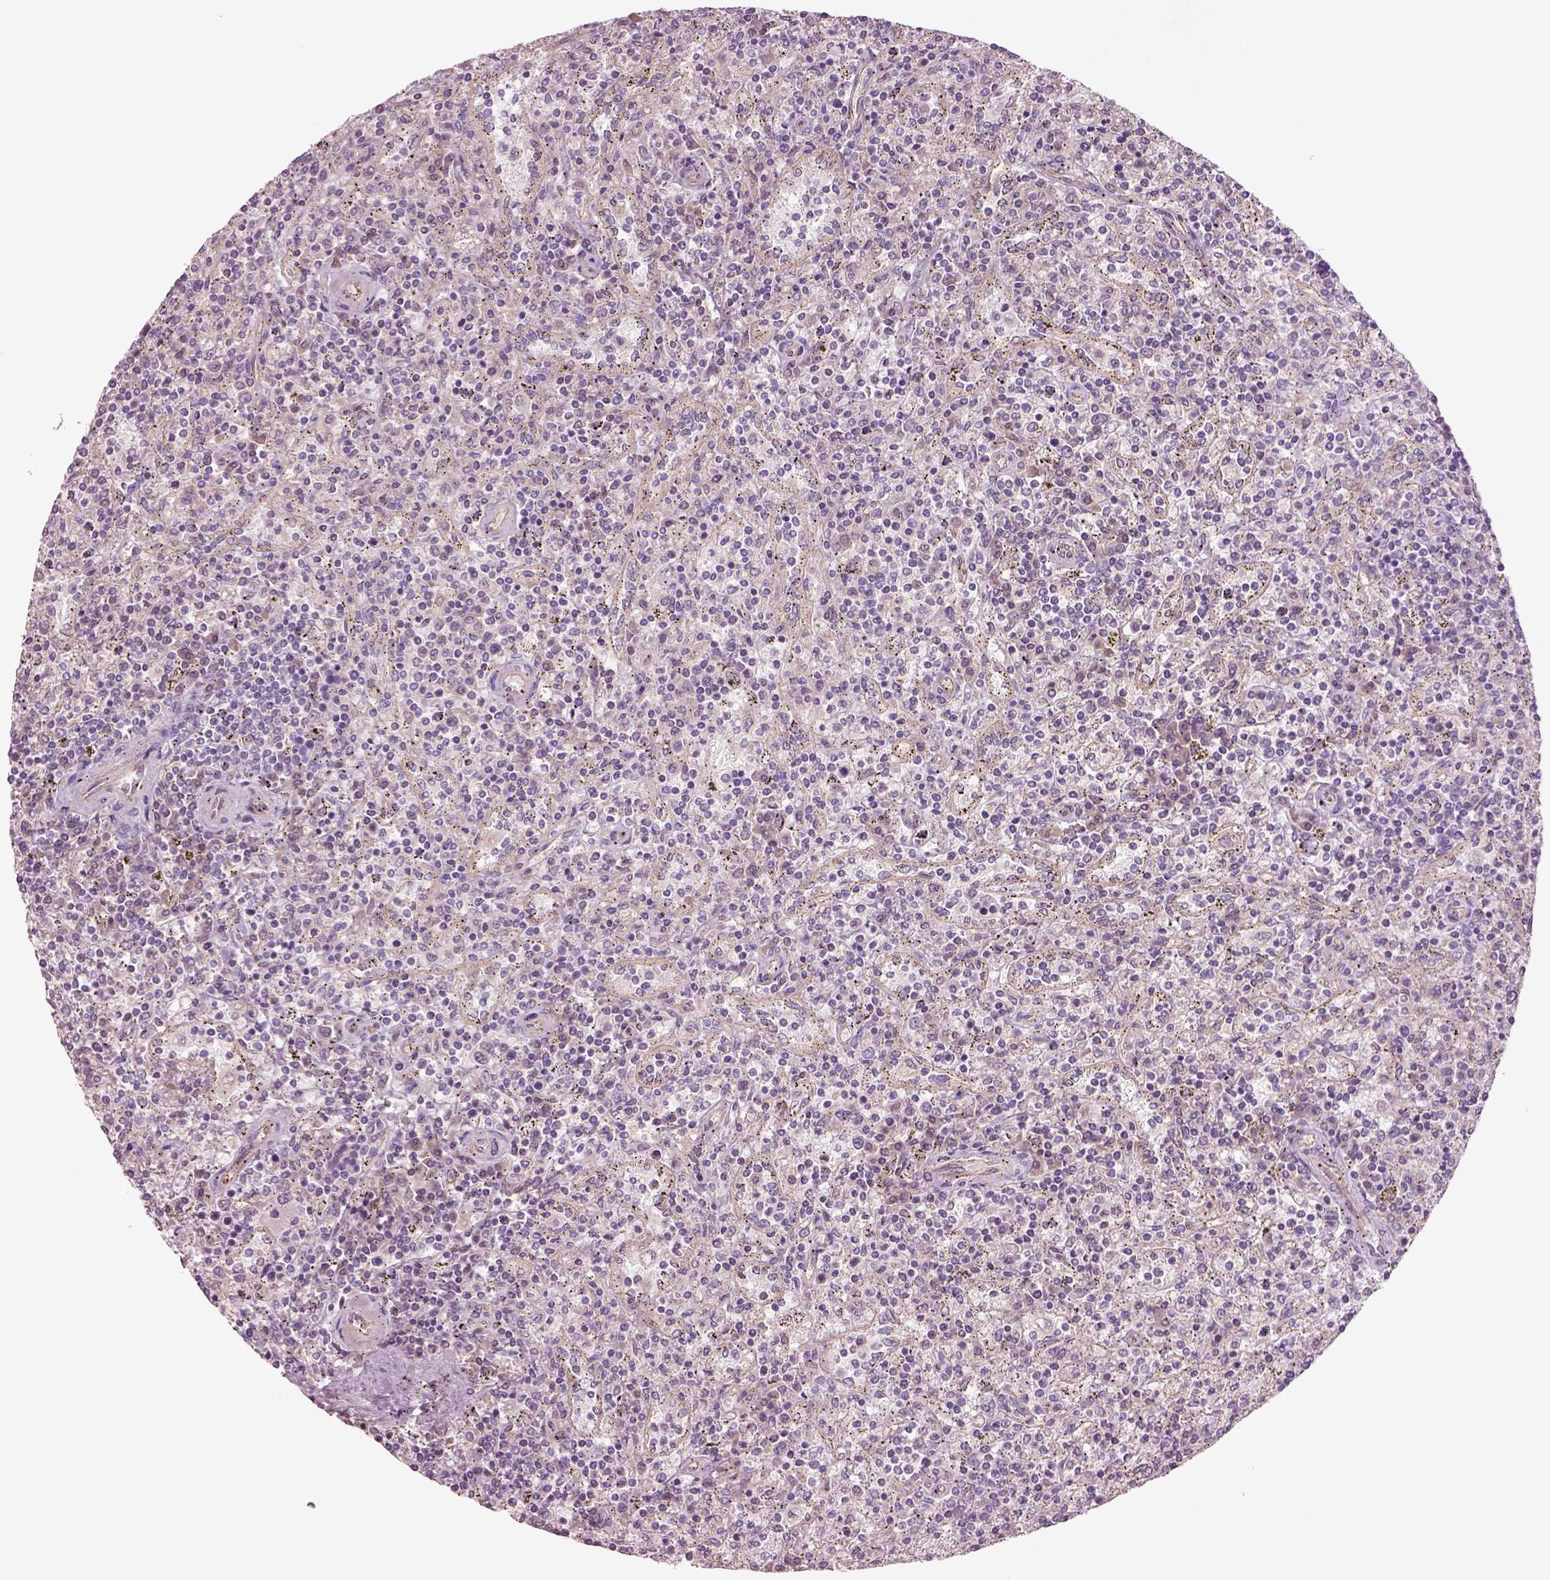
{"staining": {"intensity": "negative", "quantity": "none", "location": "none"}, "tissue": "lymphoma", "cell_type": "Tumor cells", "image_type": "cancer", "snomed": [{"axis": "morphology", "description": "Malignant lymphoma, non-Hodgkin's type, Low grade"}, {"axis": "topography", "description": "Spleen"}], "caption": "Protein analysis of malignant lymphoma, non-Hodgkin's type (low-grade) displays no significant positivity in tumor cells. Nuclei are stained in blue.", "gene": "DUOXA2", "patient": {"sex": "male", "age": 62}}